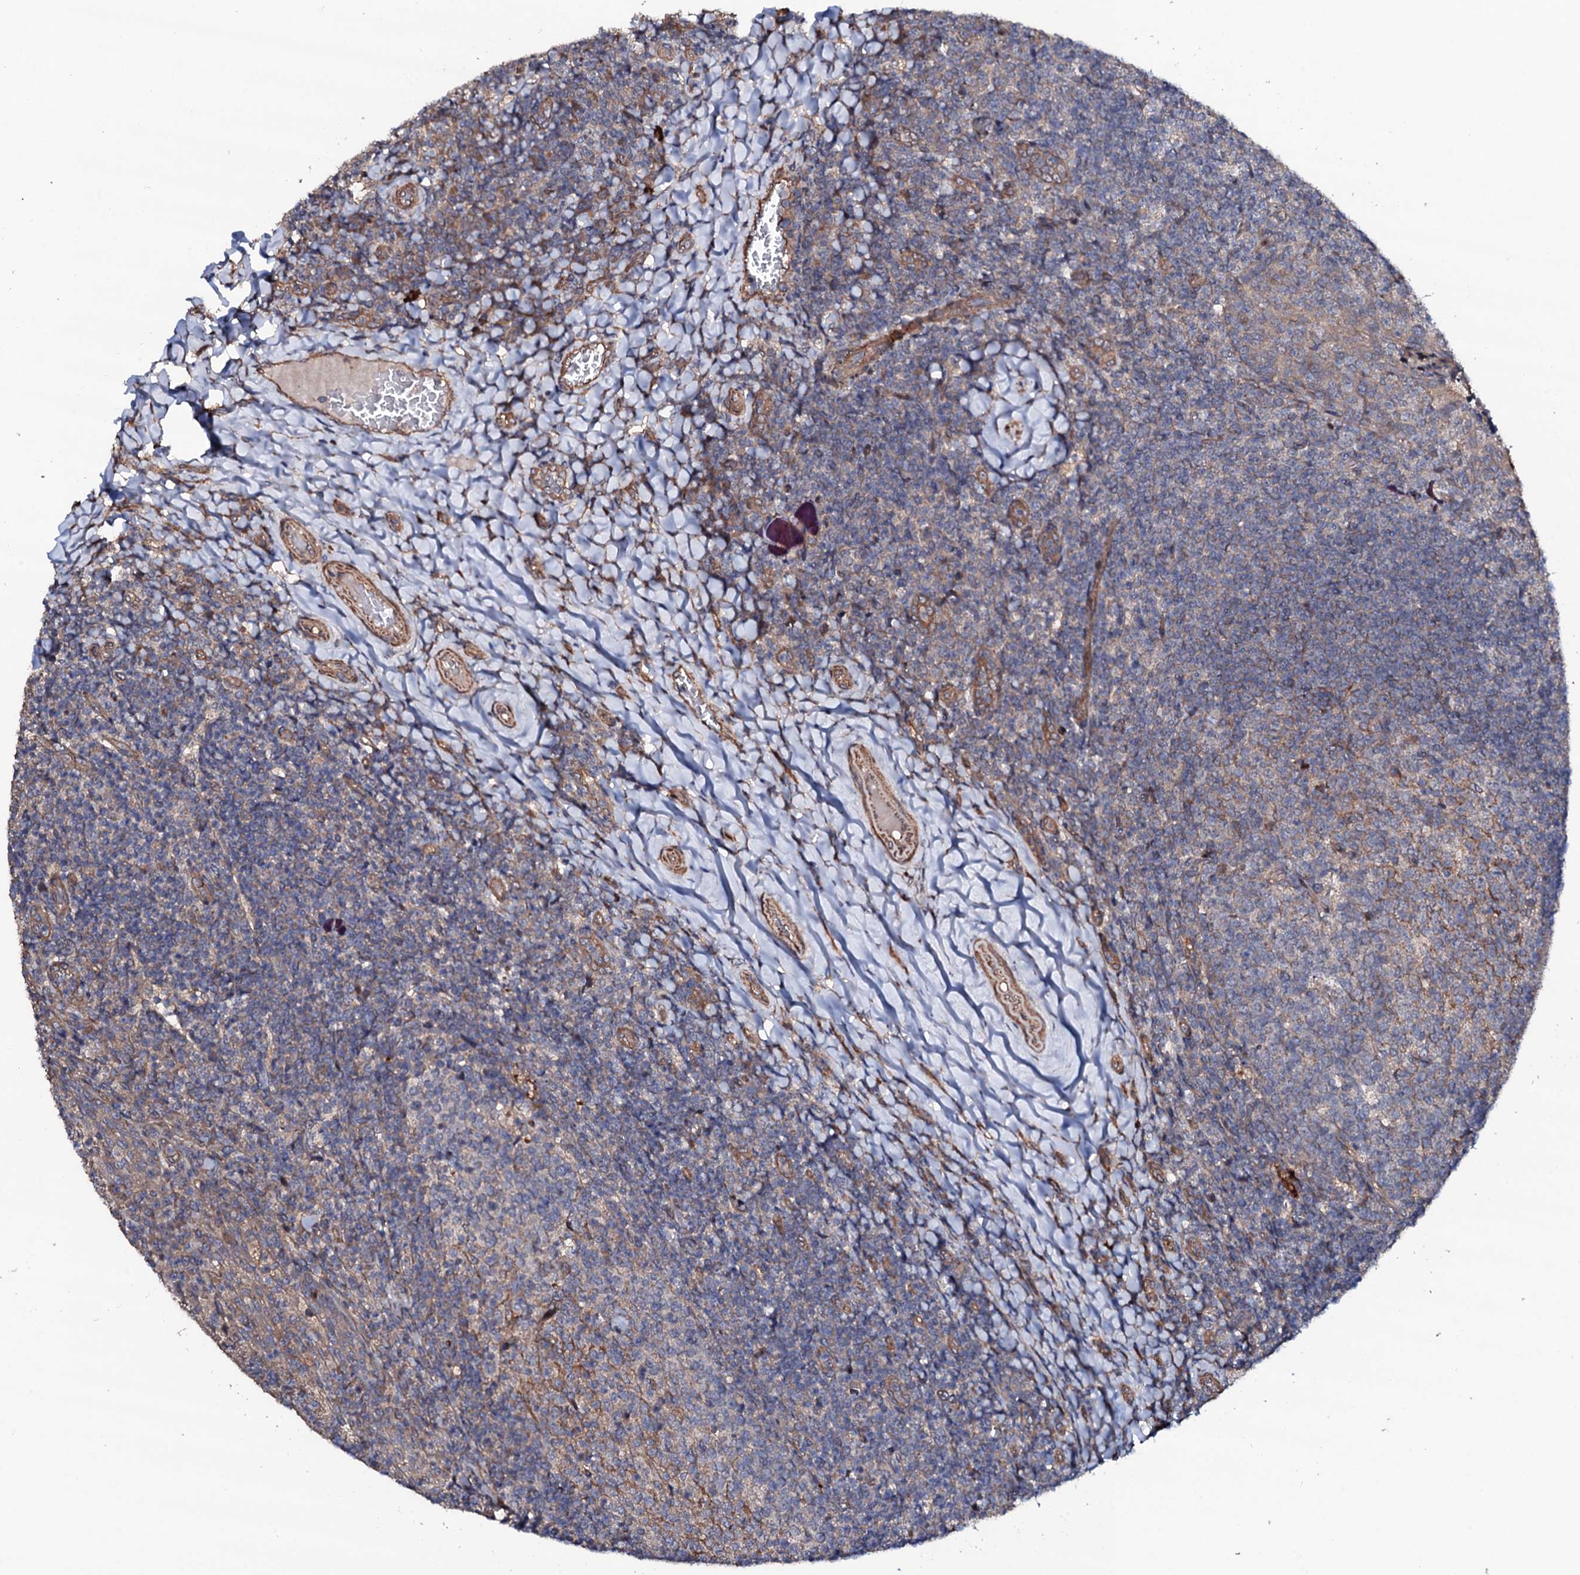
{"staining": {"intensity": "negative", "quantity": "none", "location": "none"}, "tissue": "tonsil", "cell_type": "Germinal center cells", "image_type": "normal", "snomed": [{"axis": "morphology", "description": "Normal tissue, NOS"}, {"axis": "topography", "description": "Tonsil"}], "caption": "Germinal center cells are negative for brown protein staining in normal tonsil. (DAB IHC, high magnification).", "gene": "CIAO2A", "patient": {"sex": "female", "age": 10}}